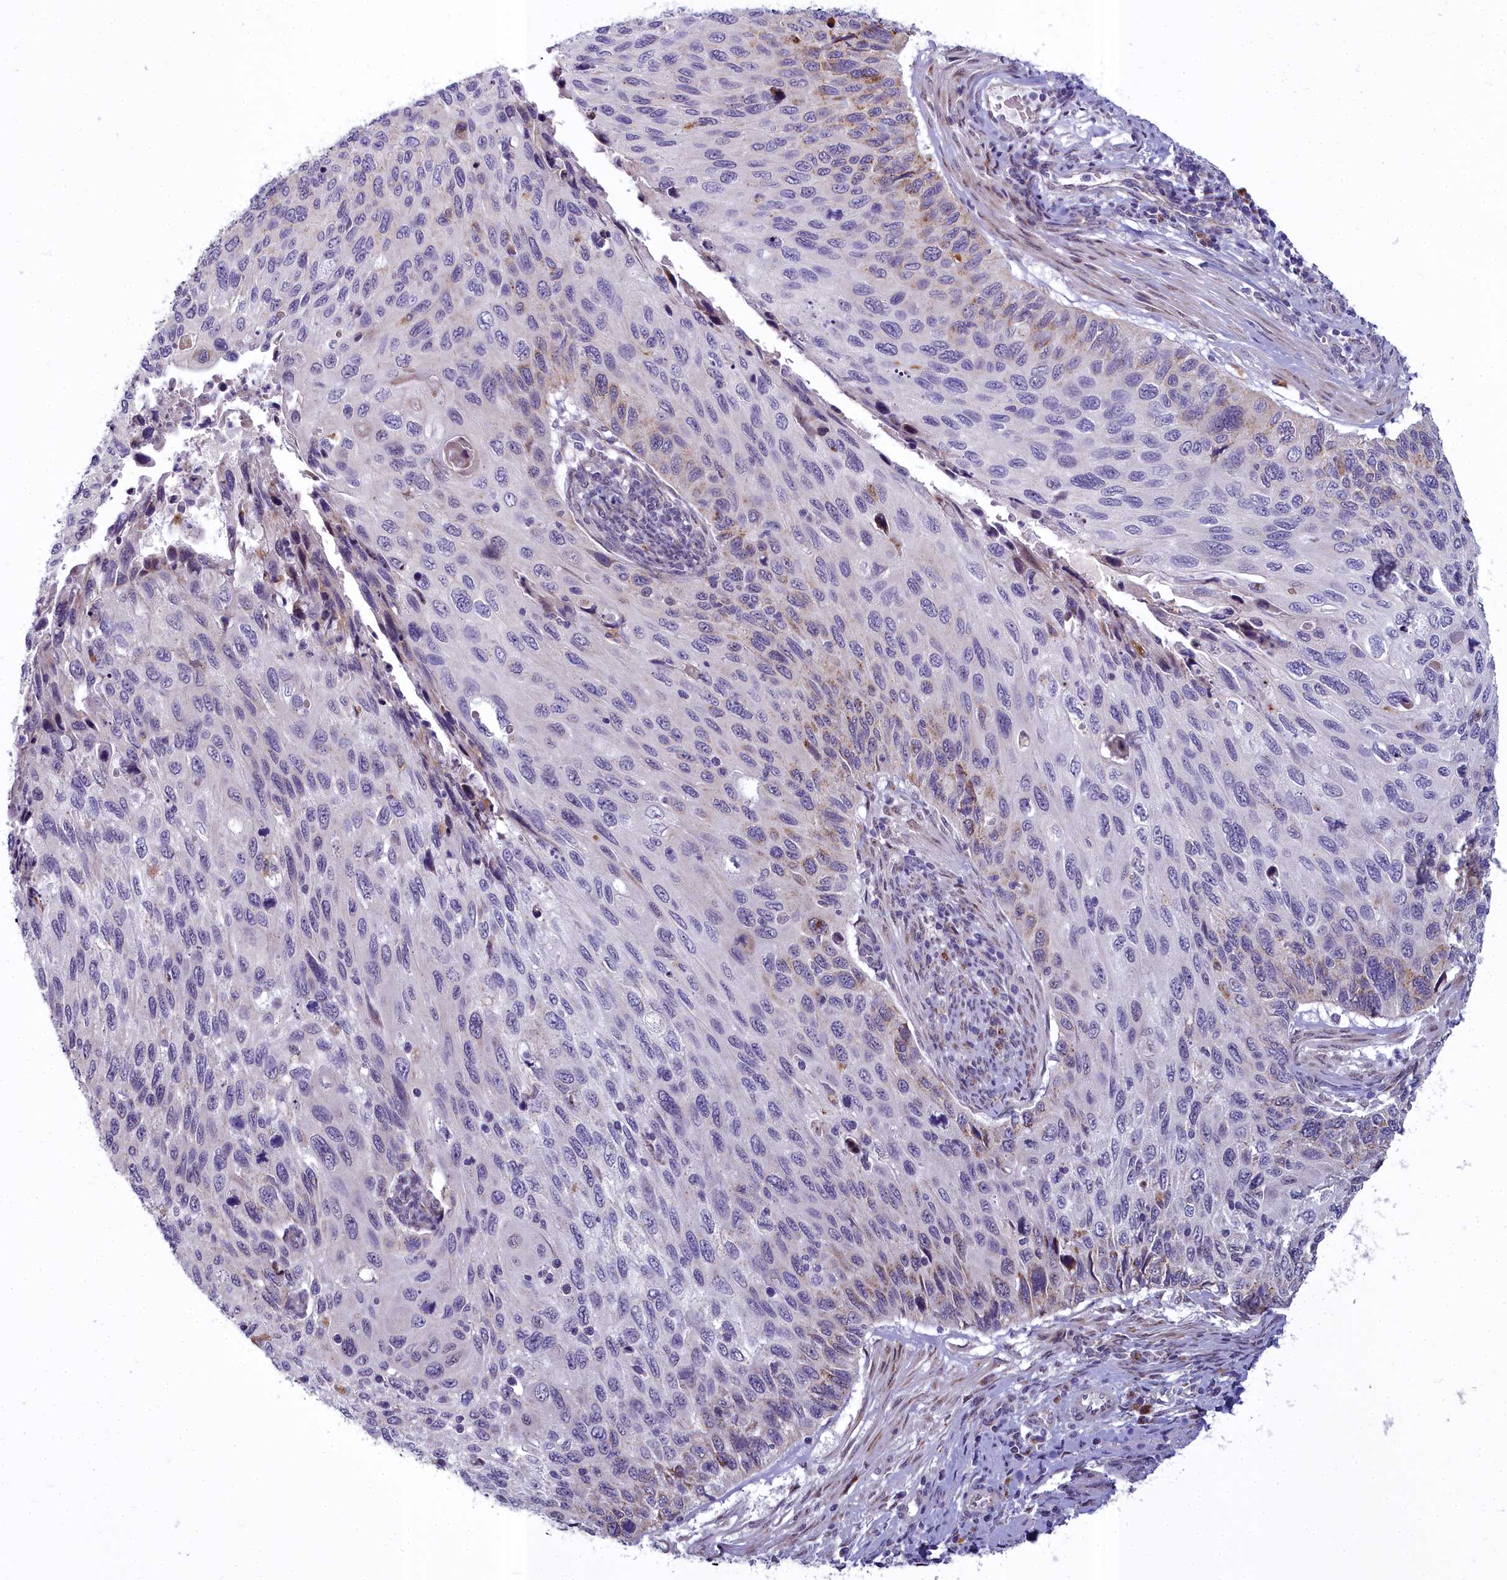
{"staining": {"intensity": "weak", "quantity": "<25%", "location": "cytoplasmic/membranous"}, "tissue": "cervical cancer", "cell_type": "Tumor cells", "image_type": "cancer", "snomed": [{"axis": "morphology", "description": "Squamous cell carcinoma, NOS"}, {"axis": "topography", "description": "Cervix"}], "caption": "IHC of human cervical cancer demonstrates no staining in tumor cells. (DAB immunohistochemistry with hematoxylin counter stain).", "gene": "WDPCP", "patient": {"sex": "female", "age": 70}}